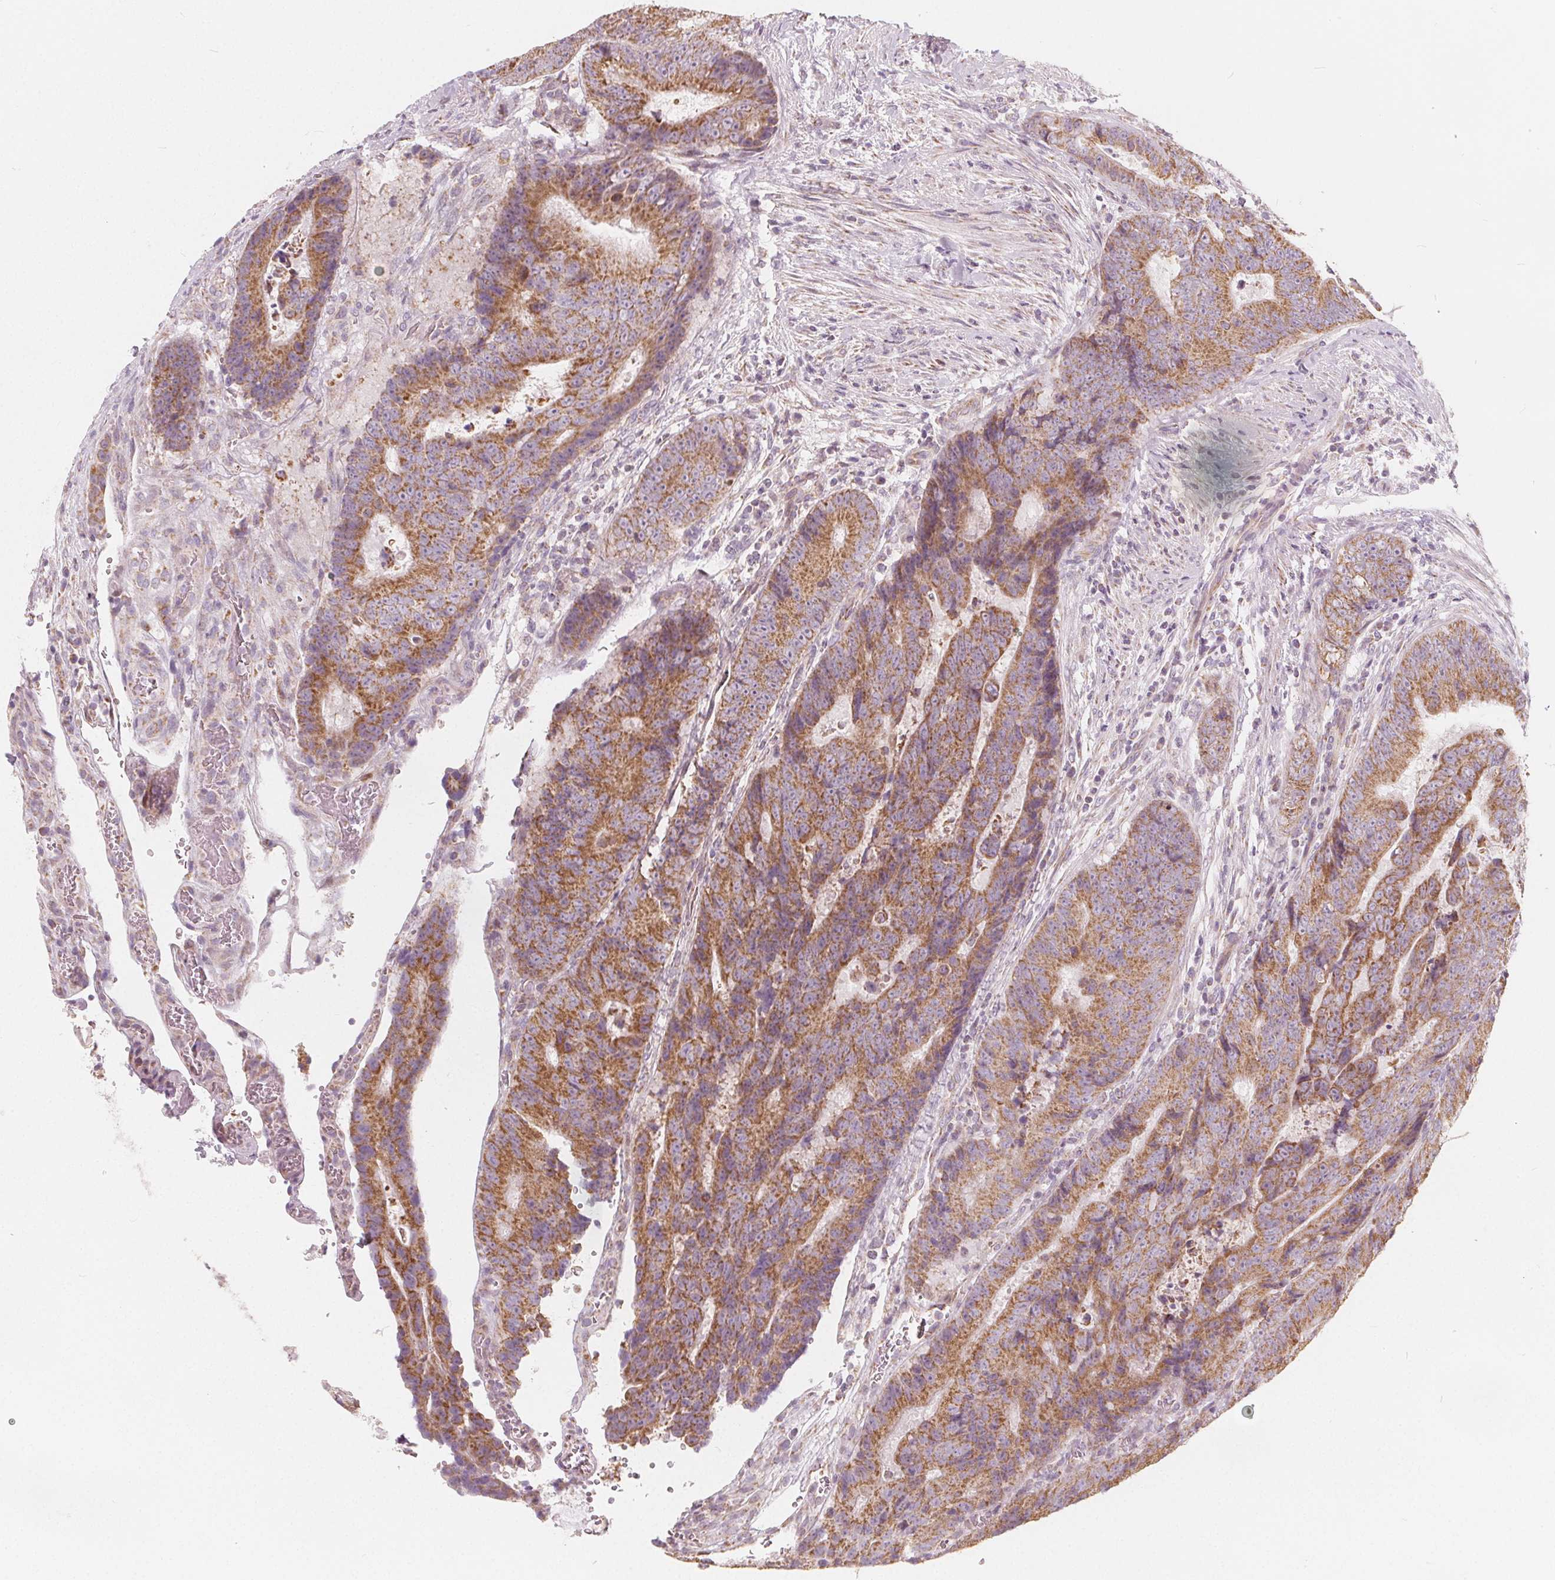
{"staining": {"intensity": "moderate", "quantity": ">75%", "location": "cytoplasmic/membranous"}, "tissue": "colorectal cancer", "cell_type": "Tumor cells", "image_type": "cancer", "snomed": [{"axis": "morphology", "description": "Adenocarcinoma, NOS"}, {"axis": "topography", "description": "Colon"}], "caption": "DAB (3,3'-diaminobenzidine) immunohistochemical staining of colorectal cancer exhibits moderate cytoplasmic/membranous protein staining in about >75% of tumor cells.", "gene": "NUP210L", "patient": {"sex": "female", "age": 48}}